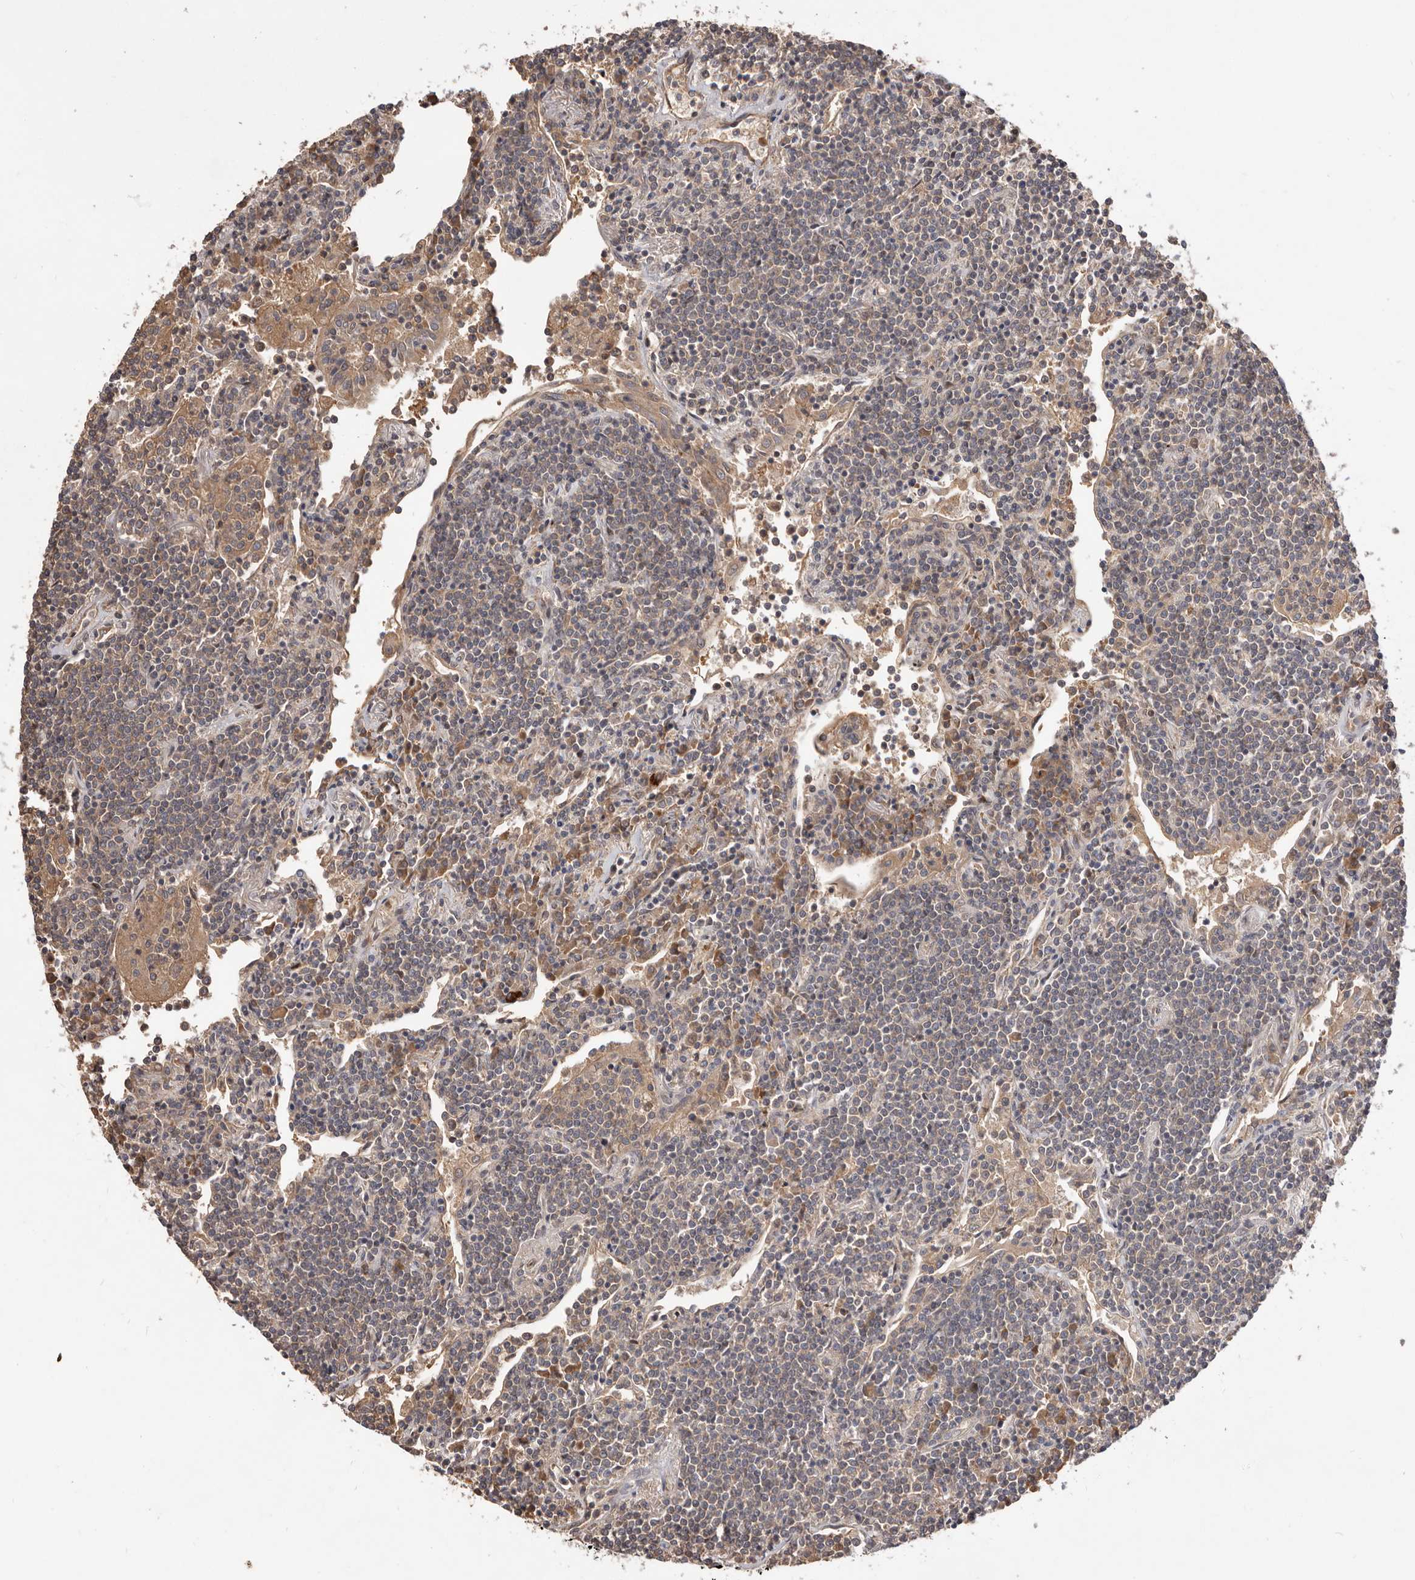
{"staining": {"intensity": "weak", "quantity": "25%-75%", "location": "cytoplasmic/membranous"}, "tissue": "lymphoma", "cell_type": "Tumor cells", "image_type": "cancer", "snomed": [{"axis": "morphology", "description": "Malignant lymphoma, non-Hodgkin's type, Low grade"}, {"axis": "topography", "description": "Lung"}], "caption": "Weak cytoplasmic/membranous expression is present in approximately 25%-75% of tumor cells in low-grade malignant lymphoma, non-Hodgkin's type.", "gene": "DOP1A", "patient": {"sex": "female", "age": 71}}